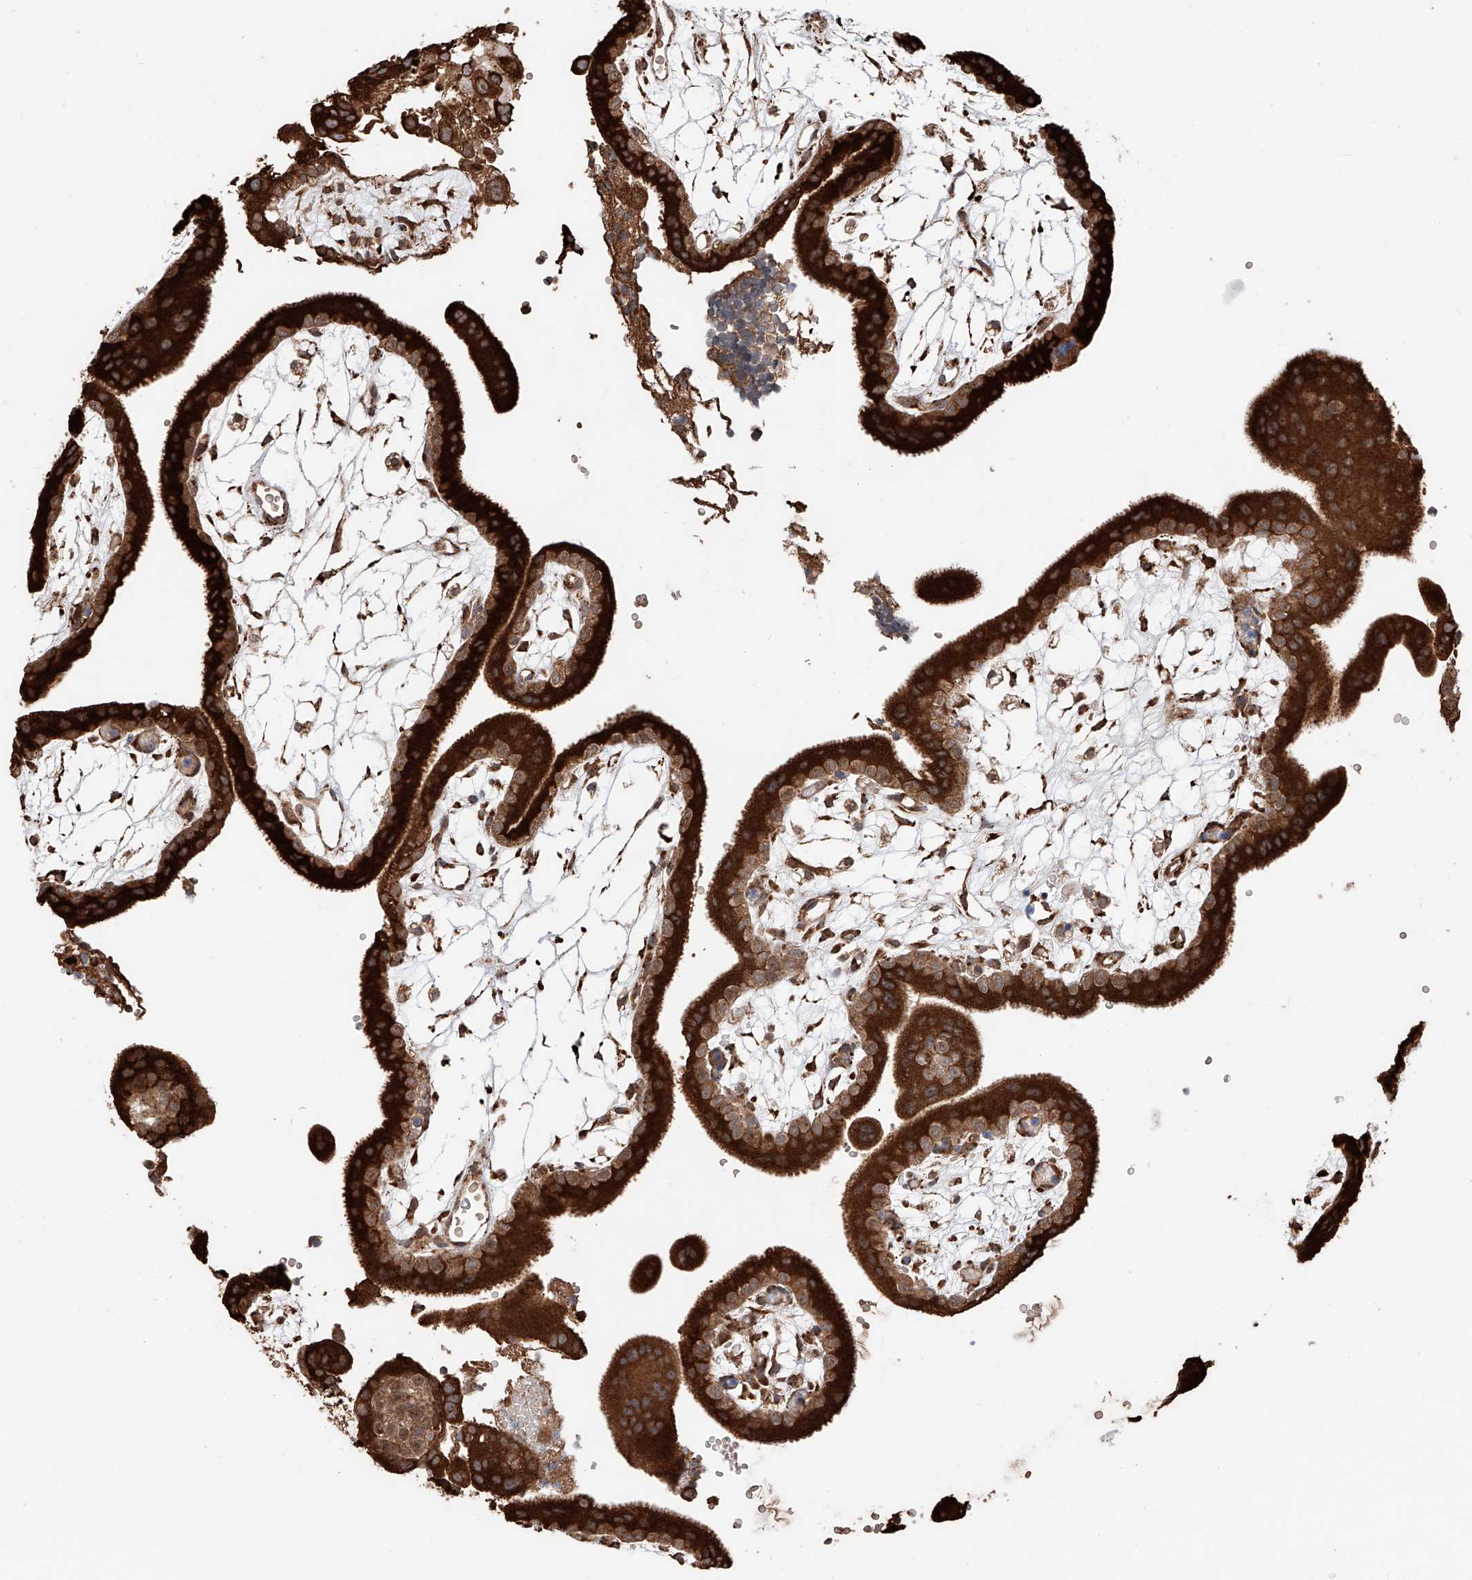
{"staining": {"intensity": "strong", "quantity": ">75%", "location": "cytoplasmic/membranous"}, "tissue": "placenta", "cell_type": "Trophoblastic cells", "image_type": "normal", "snomed": [{"axis": "morphology", "description": "Normal tissue, NOS"}, {"axis": "topography", "description": "Placenta"}], "caption": "Immunohistochemical staining of unremarkable human placenta reveals strong cytoplasmic/membranous protein expression in approximately >75% of trophoblastic cells. The staining is performed using DAB (3,3'-diaminobenzidine) brown chromogen to label protein expression. The nuclei are counter-stained blue using hematoxylin.", "gene": "DNAH8", "patient": {"sex": "female", "age": 18}}